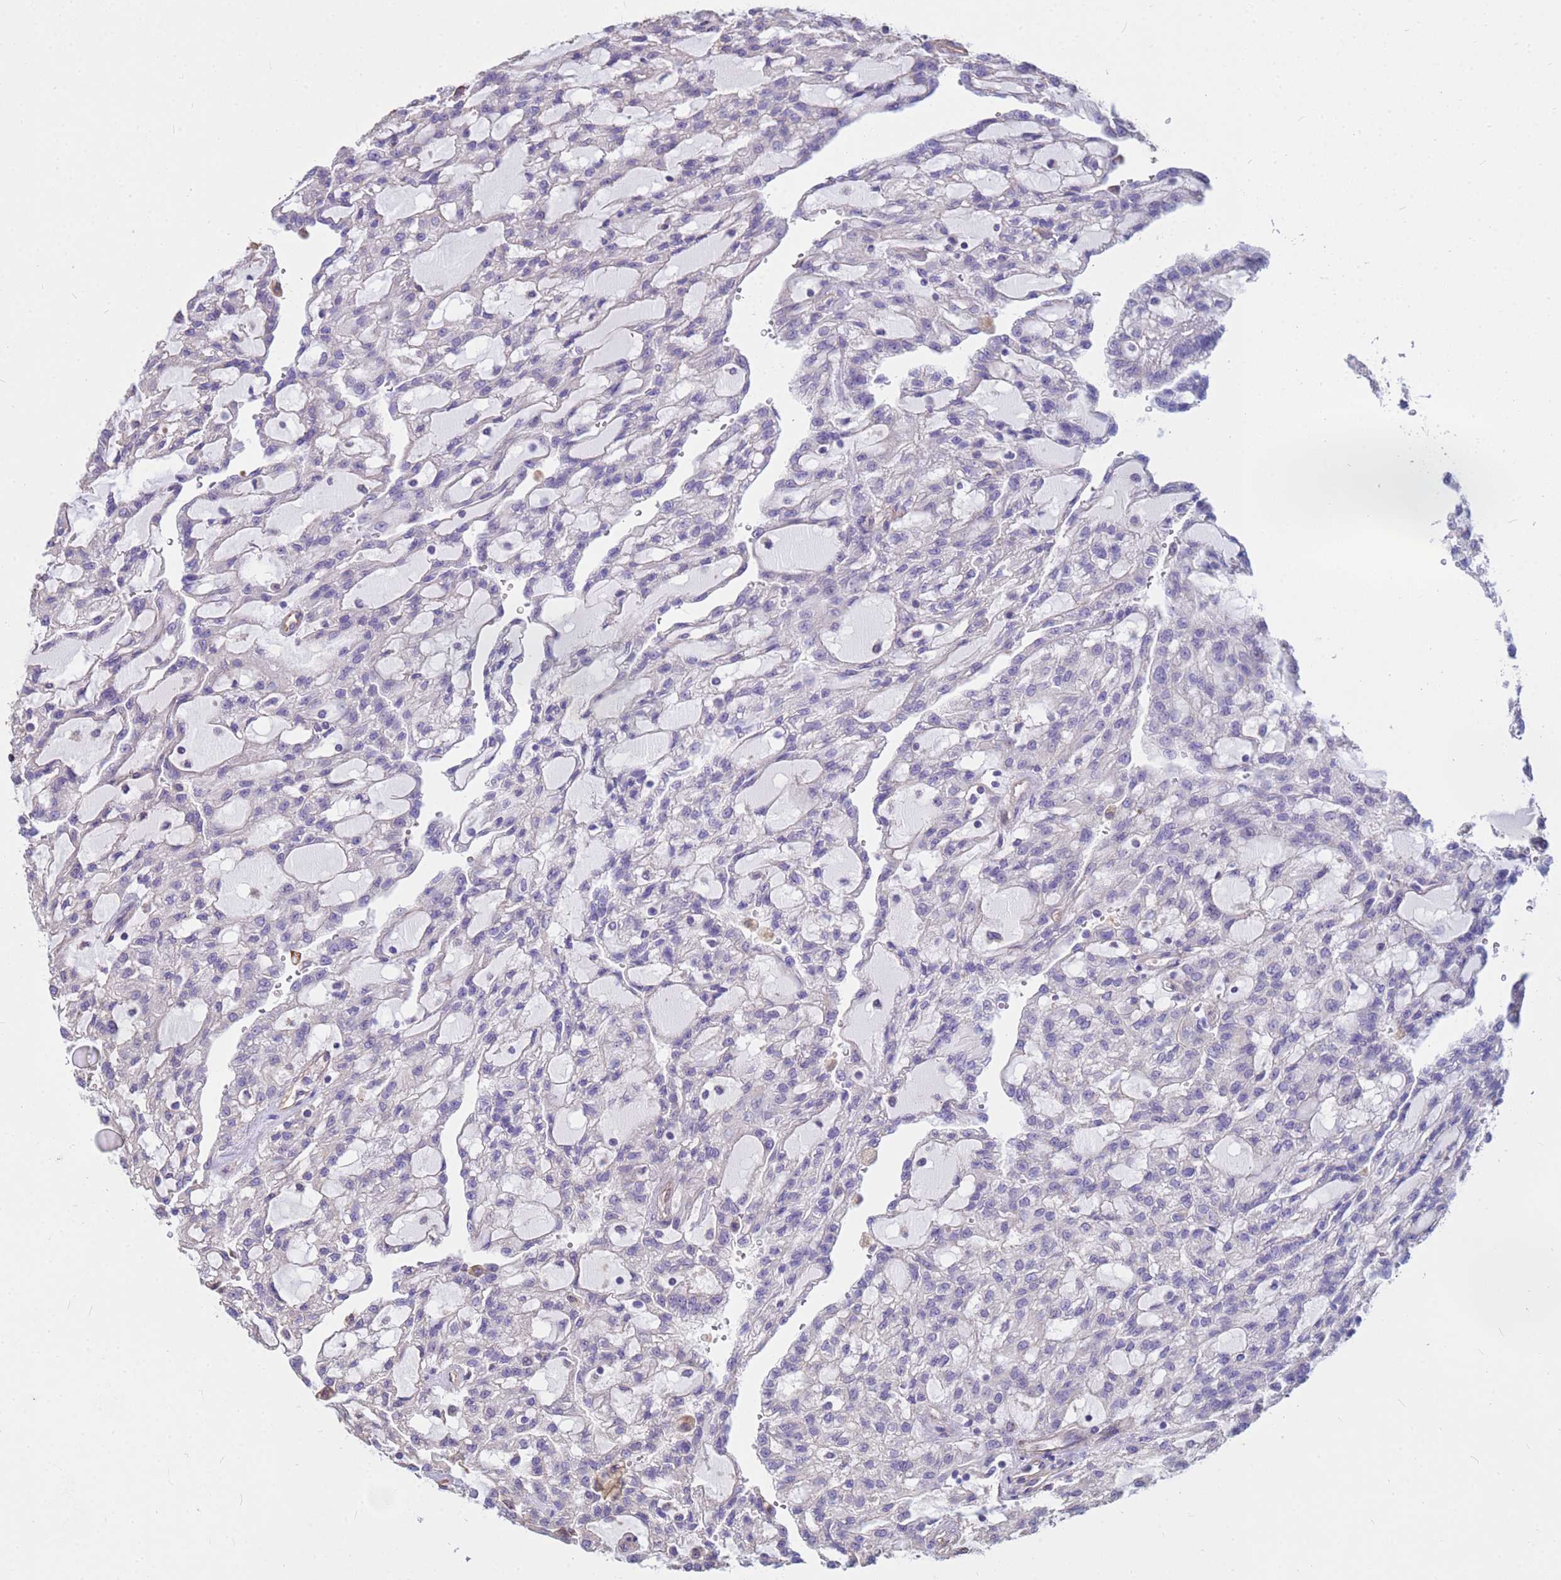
{"staining": {"intensity": "negative", "quantity": "none", "location": "none"}, "tissue": "renal cancer", "cell_type": "Tumor cells", "image_type": "cancer", "snomed": [{"axis": "morphology", "description": "Adenocarcinoma, NOS"}, {"axis": "topography", "description": "Kidney"}], "caption": "High power microscopy histopathology image of an immunohistochemistry (IHC) photomicrograph of adenocarcinoma (renal), revealing no significant positivity in tumor cells.", "gene": "TCEAL3", "patient": {"sex": "male", "age": 63}}